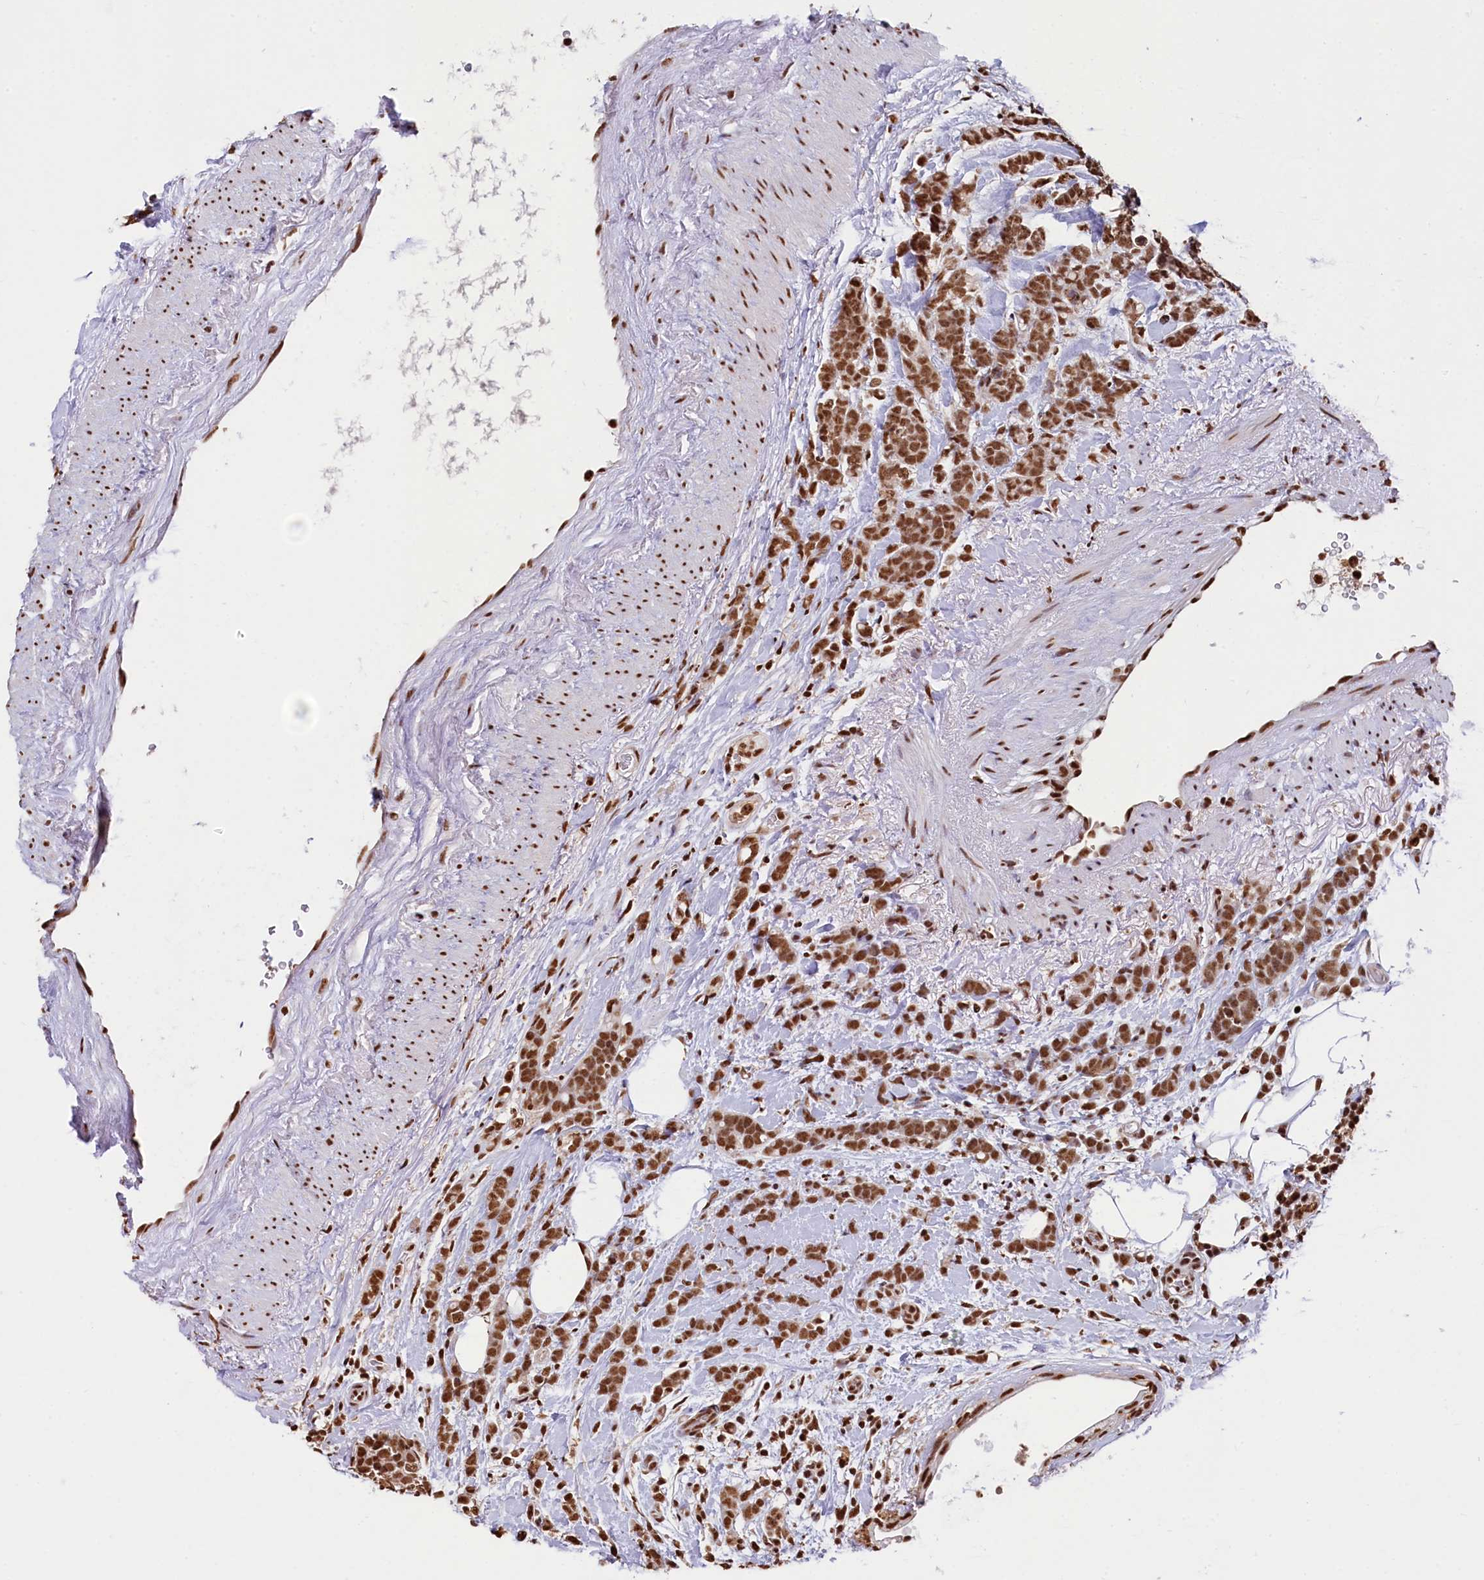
{"staining": {"intensity": "strong", "quantity": ">75%", "location": "nuclear"}, "tissue": "breast cancer", "cell_type": "Tumor cells", "image_type": "cancer", "snomed": [{"axis": "morphology", "description": "Lobular carcinoma"}, {"axis": "topography", "description": "Breast"}], "caption": "Immunohistochemistry (IHC) (DAB) staining of human breast lobular carcinoma reveals strong nuclear protein positivity in about >75% of tumor cells.", "gene": "SNRPD2", "patient": {"sex": "female", "age": 58}}